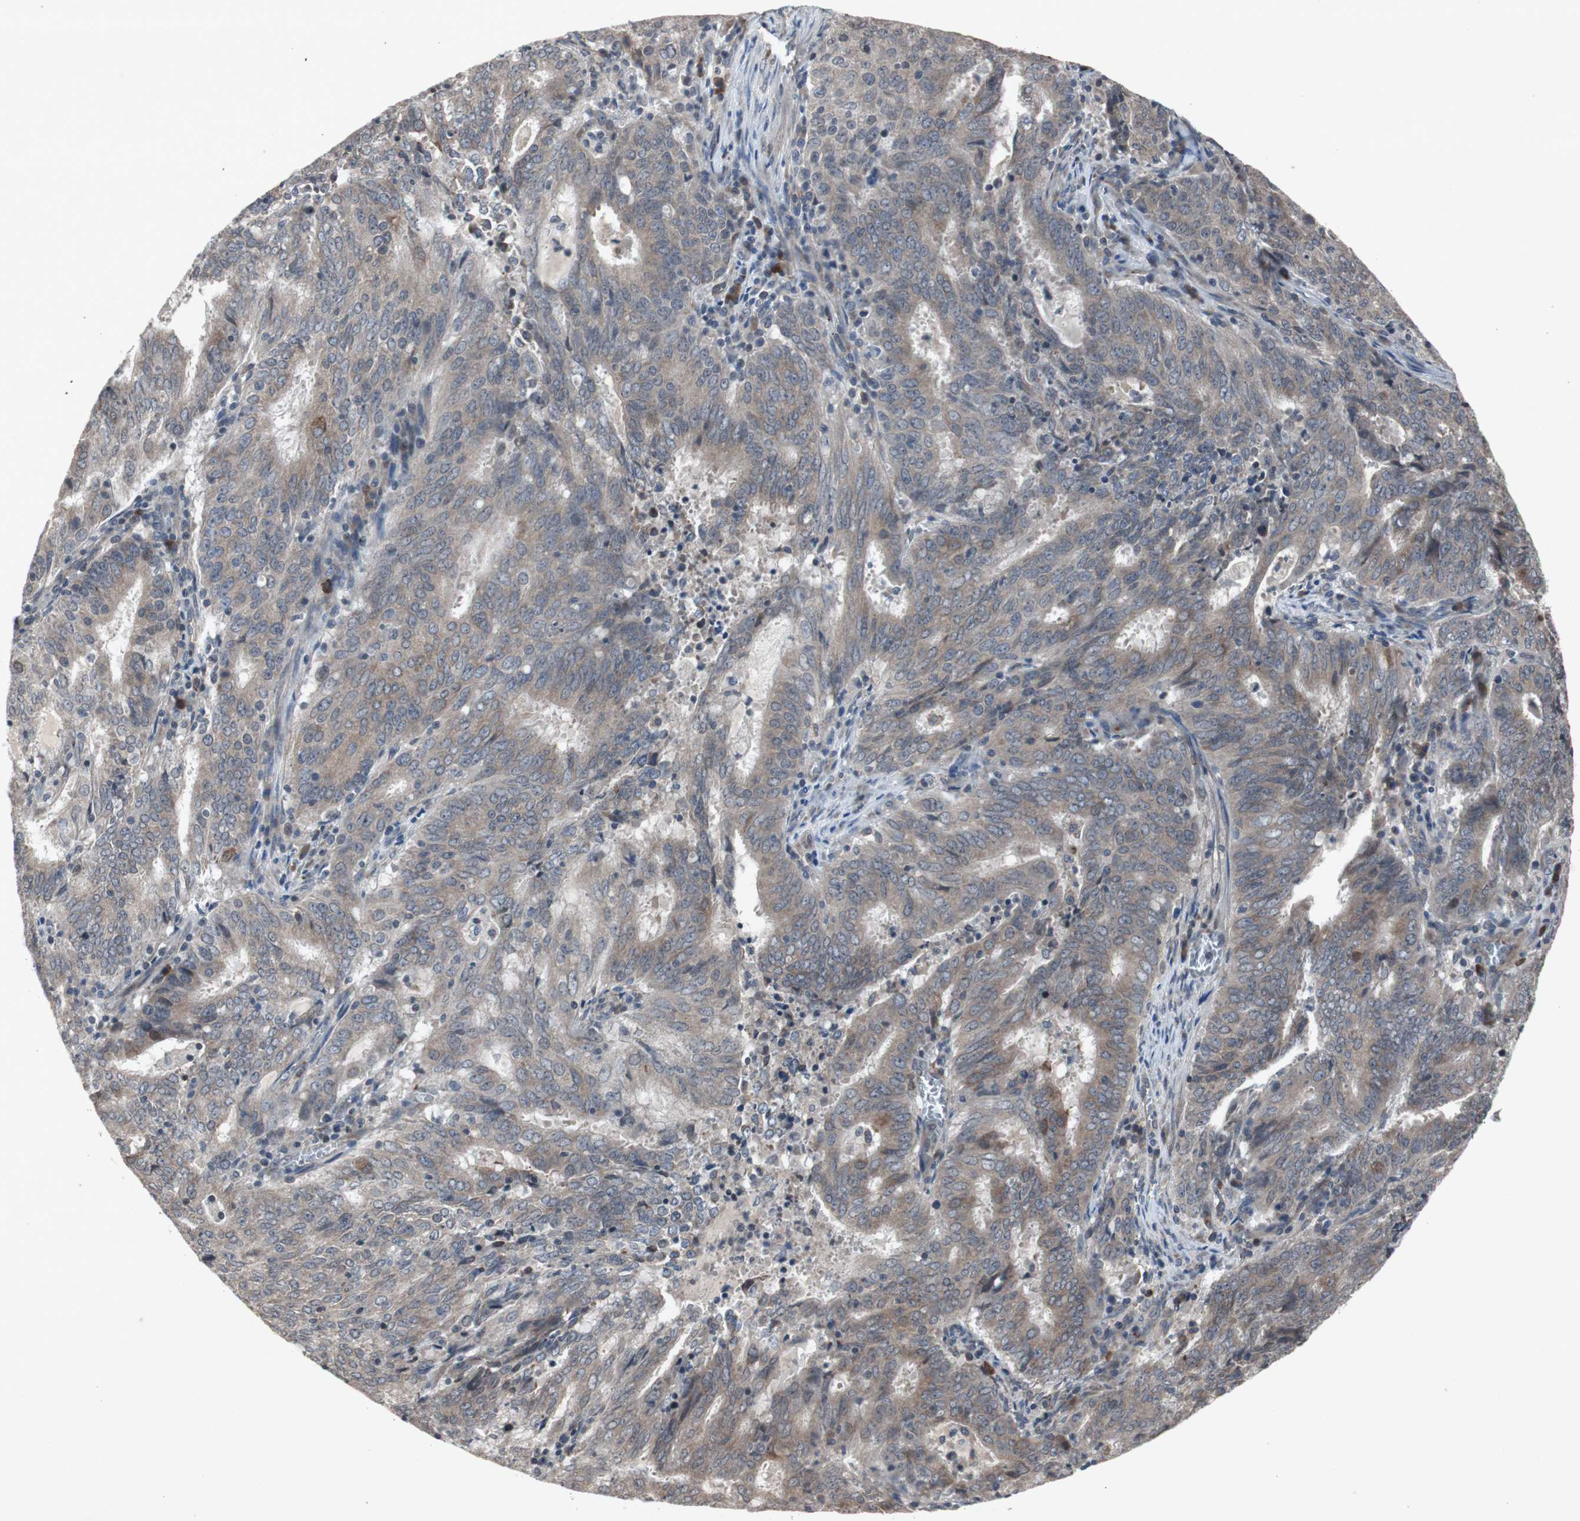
{"staining": {"intensity": "weak", "quantity": ">75%", "location": "cytoplasmic/membranous"}, "tissue": "cervical cancer", "cell_type": "Tumor cells", "image_type": "cancer", "snomed": [{"axis": "morphology", "description": "Adenocarcinoma, NOS"}, {"axis": "topography", "description": "Cervix"}], "caption": "Cervical adenocarcinoma stained with IHC displays weak cytoplasmic/membranous positivity in approximately >75% of tumor cells. (IHC, brightfield microscopy, high magnification).", "gene": "CRADD", "patient": {"sex": "female", "age": 44}}